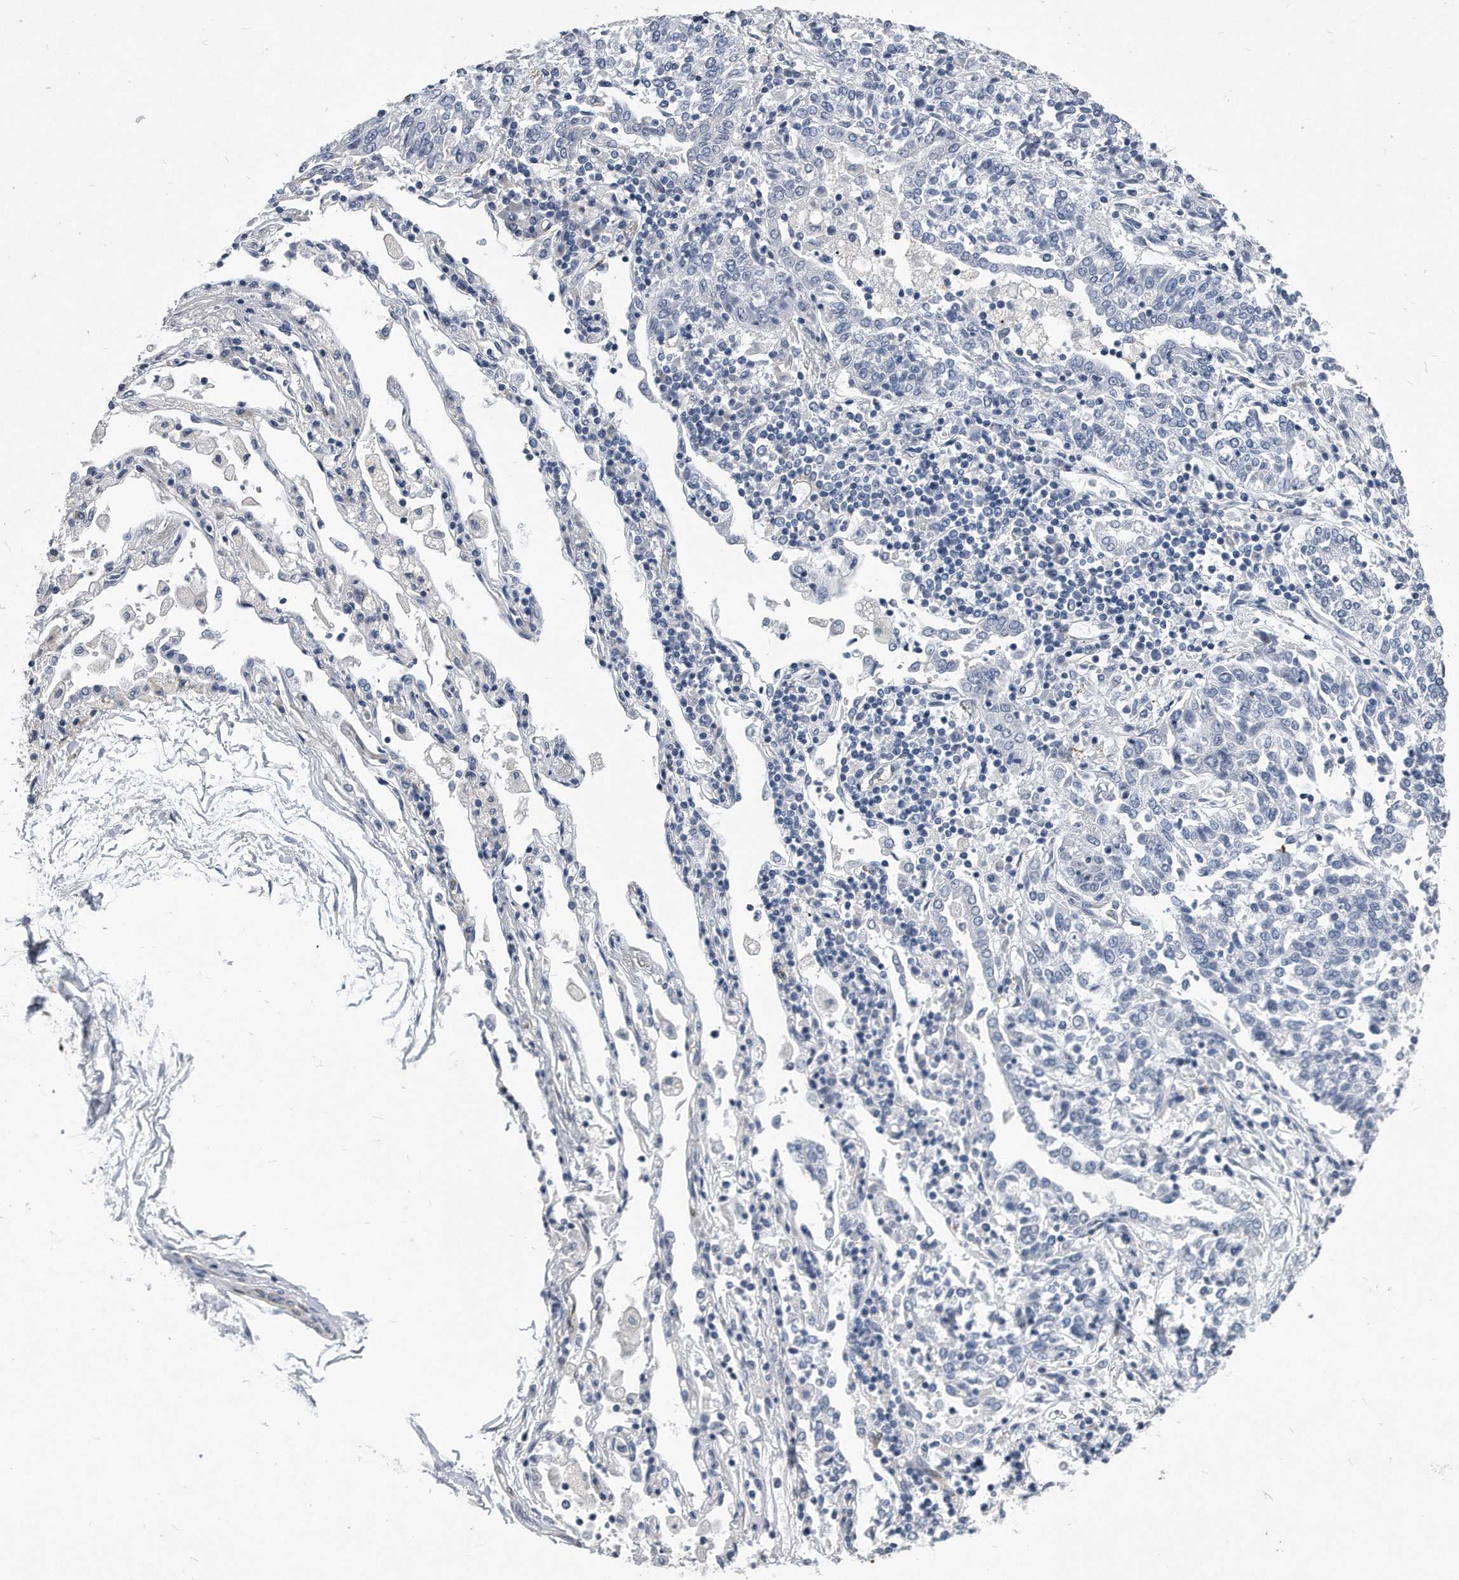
{"staining": {"intensity": "negative", "quantity": "none", "location": "none"}, "tissue": "lung cancer", "cell_type": "Tumor cells", "image_type": "cancer", "snomed": [{"axis": "morphology", "description": "Normal tissue, NOS"}, {"axis": "morphology", "description": "Squamous cell carcinoma, NOS"}, {"axis": "topography", "description": "Cartilage tissue"}, {"axis": "topography", "description": "Lung"}, {"axis": "topography", "description": "Peripheral nerve tissue"}], "caption": "High magnification brightfield microscopy of lung cancer stained with DAB (brown) and counterstained with hematoxylin (blue): tumor cells show no significant positivity.", "gene": "EIF2B4", "patient": {"sex": "female", "age": 49}}